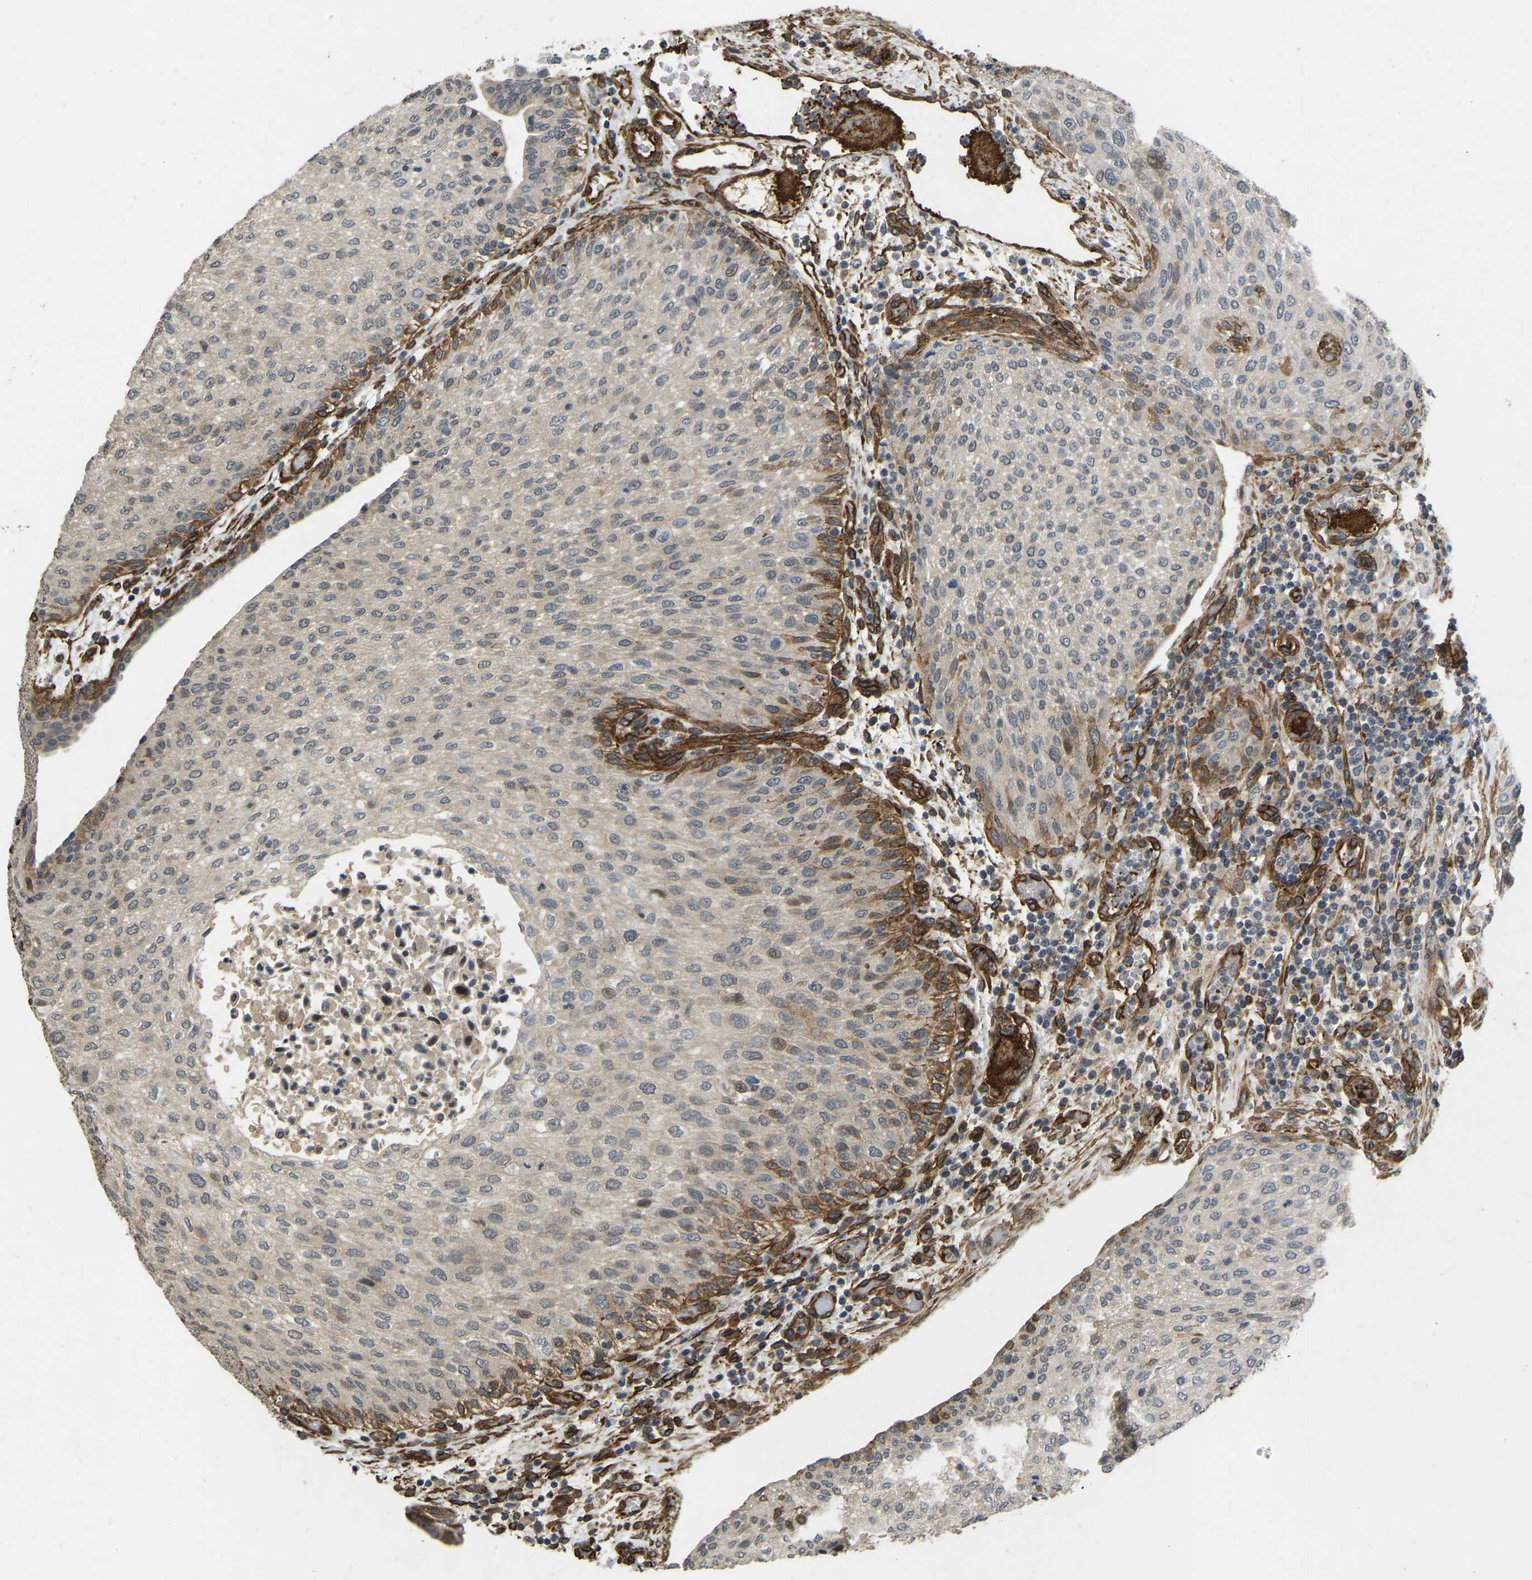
{"staining": {"intensity": "moderate", "quantity": "<25%", "location": "cytoplasmic/membranous"}, "tissue": "urothelial cancer", "cell_type": "Tumor cells", "image_type": "cancer", "snomed": [{"axis": "morphology", "description": "Urothelial carcinoma, Low grade"}, {"axis": "morphology", "description": "Urothelial carcinoma, High grade"}, {"axis": "topography", "description": "Urinary bladder"}], "caption": "The micrograph demonstrates a brown stain indicating the presence of a protein in the cytoplasmic/membranous of tumor cells in urothelial cancer.", "gene": "NMB", "patient": {"sex": "male", "age": 35}}